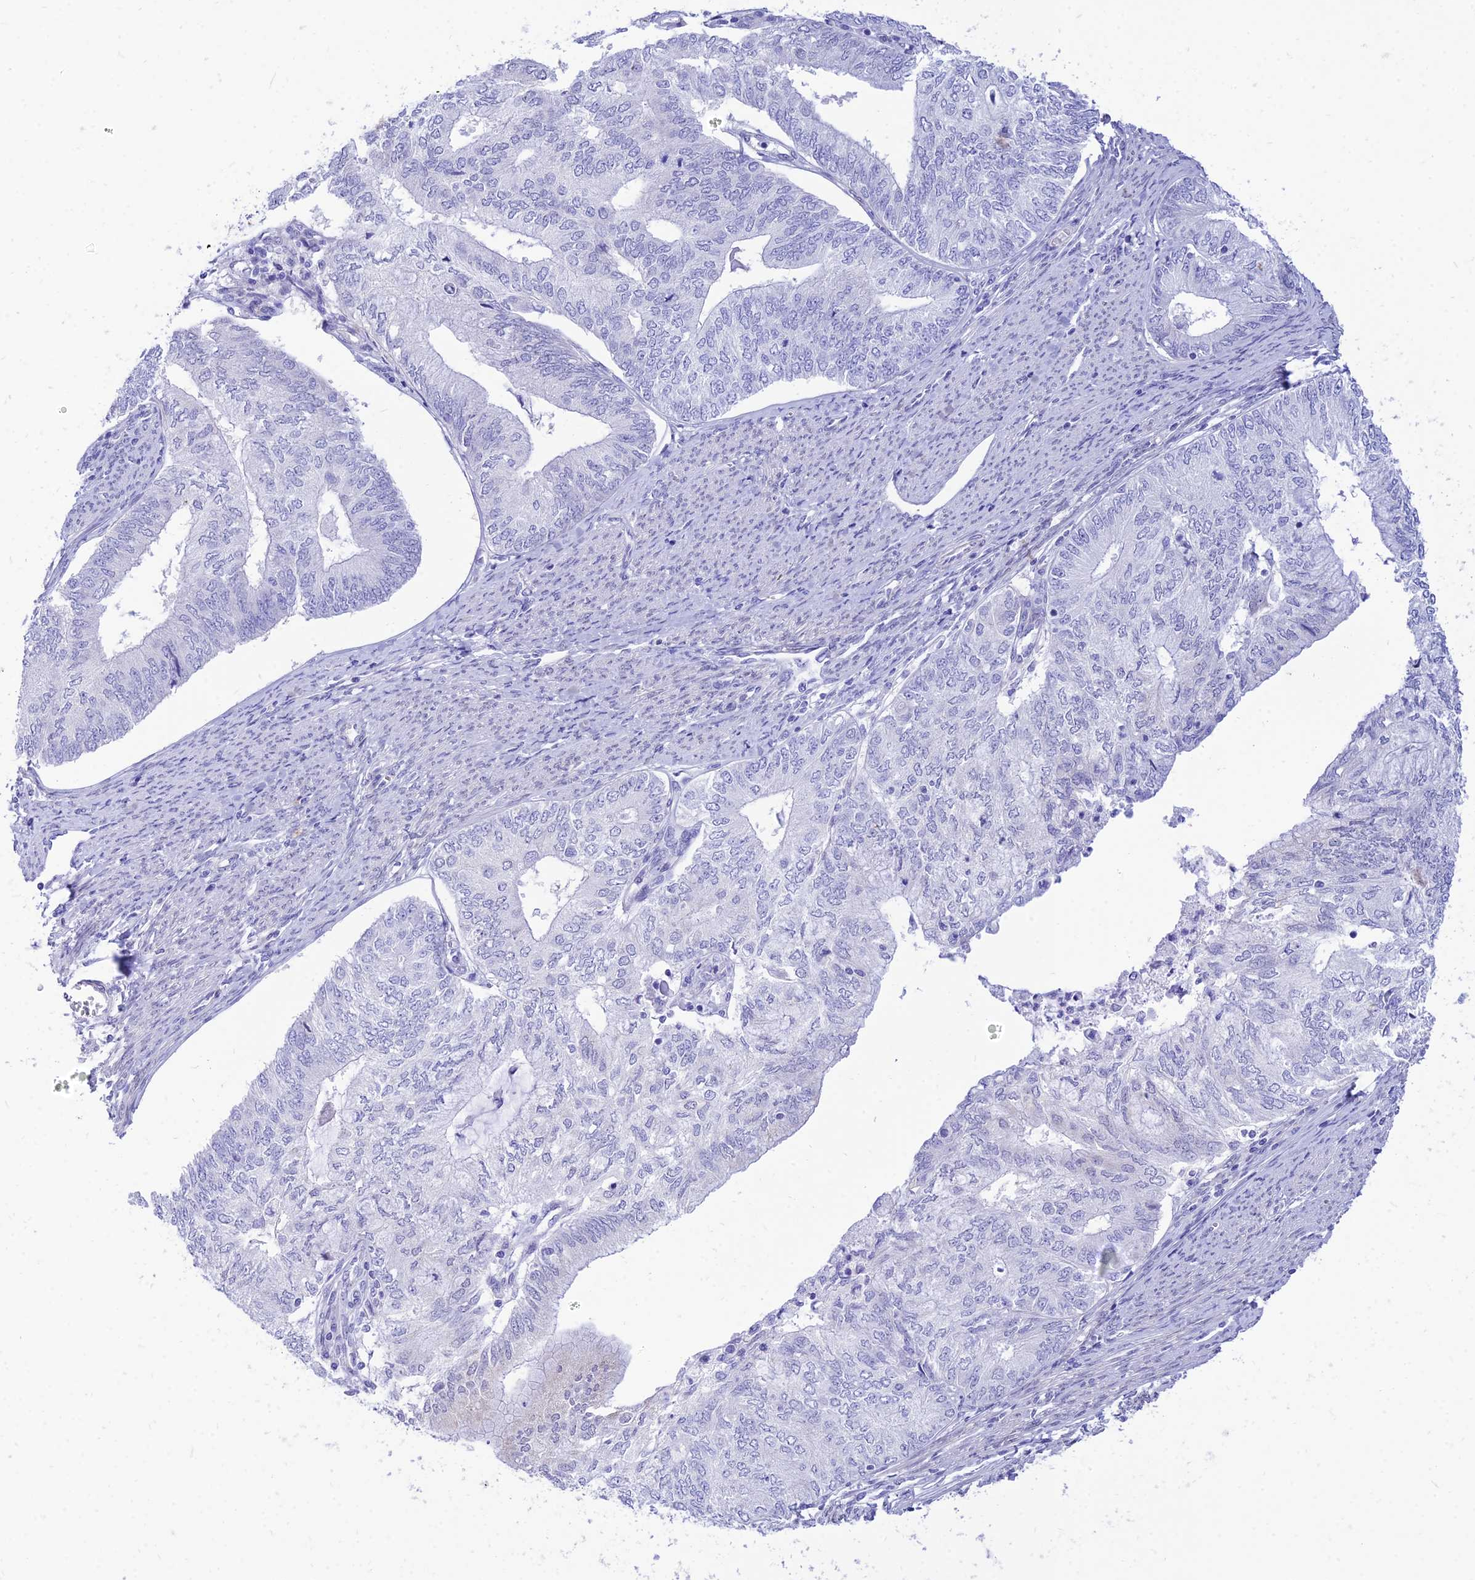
{"staining": {"intensity": "negative", "quantity": "none", "location": "none"}, "tissue": "endometrial cancer", "cell_type": "Tumor cells", "image_type": "cancer", "snomed": [{"axis": "morphology", "description": "Adenocarcinoma, NOS"}, {"axis": "topography", "description": "Endometrium"}], "caption": "An image of endometrial cancer (adenocarcinoma) stained for a protein exhibits no brown staining in tumor cells.", "gene": "TAC3", "patient": {"sex": "female", "age": 68}}